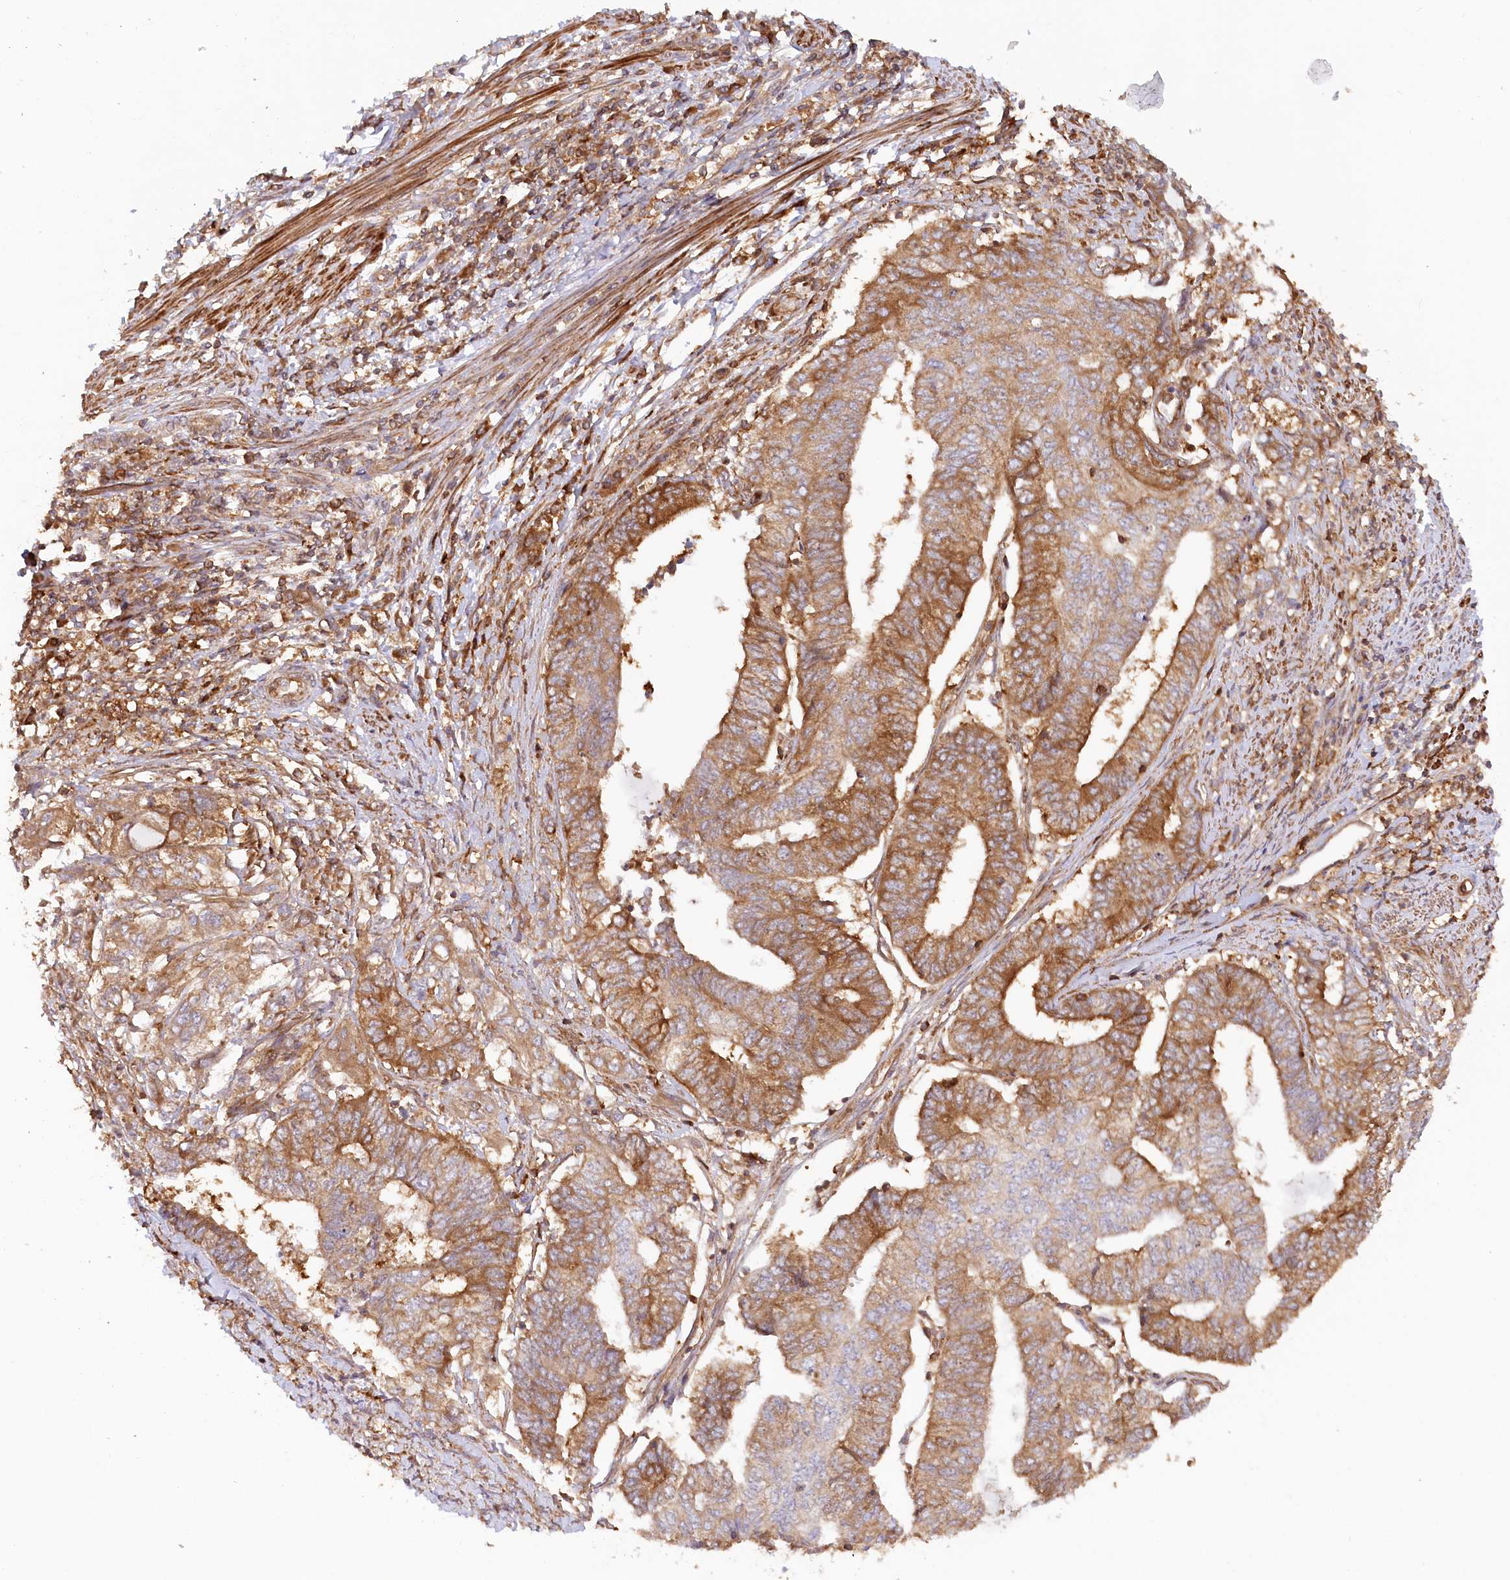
{"staining": {"intensity": "moderate", "quantity": ">75%", "location": "cytoplasmic/membranous"}, "tissue": "endometrial cancer", "cell_type": "Tumor cells", "image_type": "cancer", "snomed": [{"axis": "morphology", "description": "Adenocarcinoma, NOS"}, {"axis": "topography", "description": "Uterus"}, {"axis": "topography", "description": "Endometrium"}], "caption": "Immunohistochemistry (DAB) staining of endometrial cancer reveals moderate cytoplasmic/membranous protein staining in about >75% of tumor cells.", "gene": "PAIP2", "patient": {"sex": "female", "age": 70}}